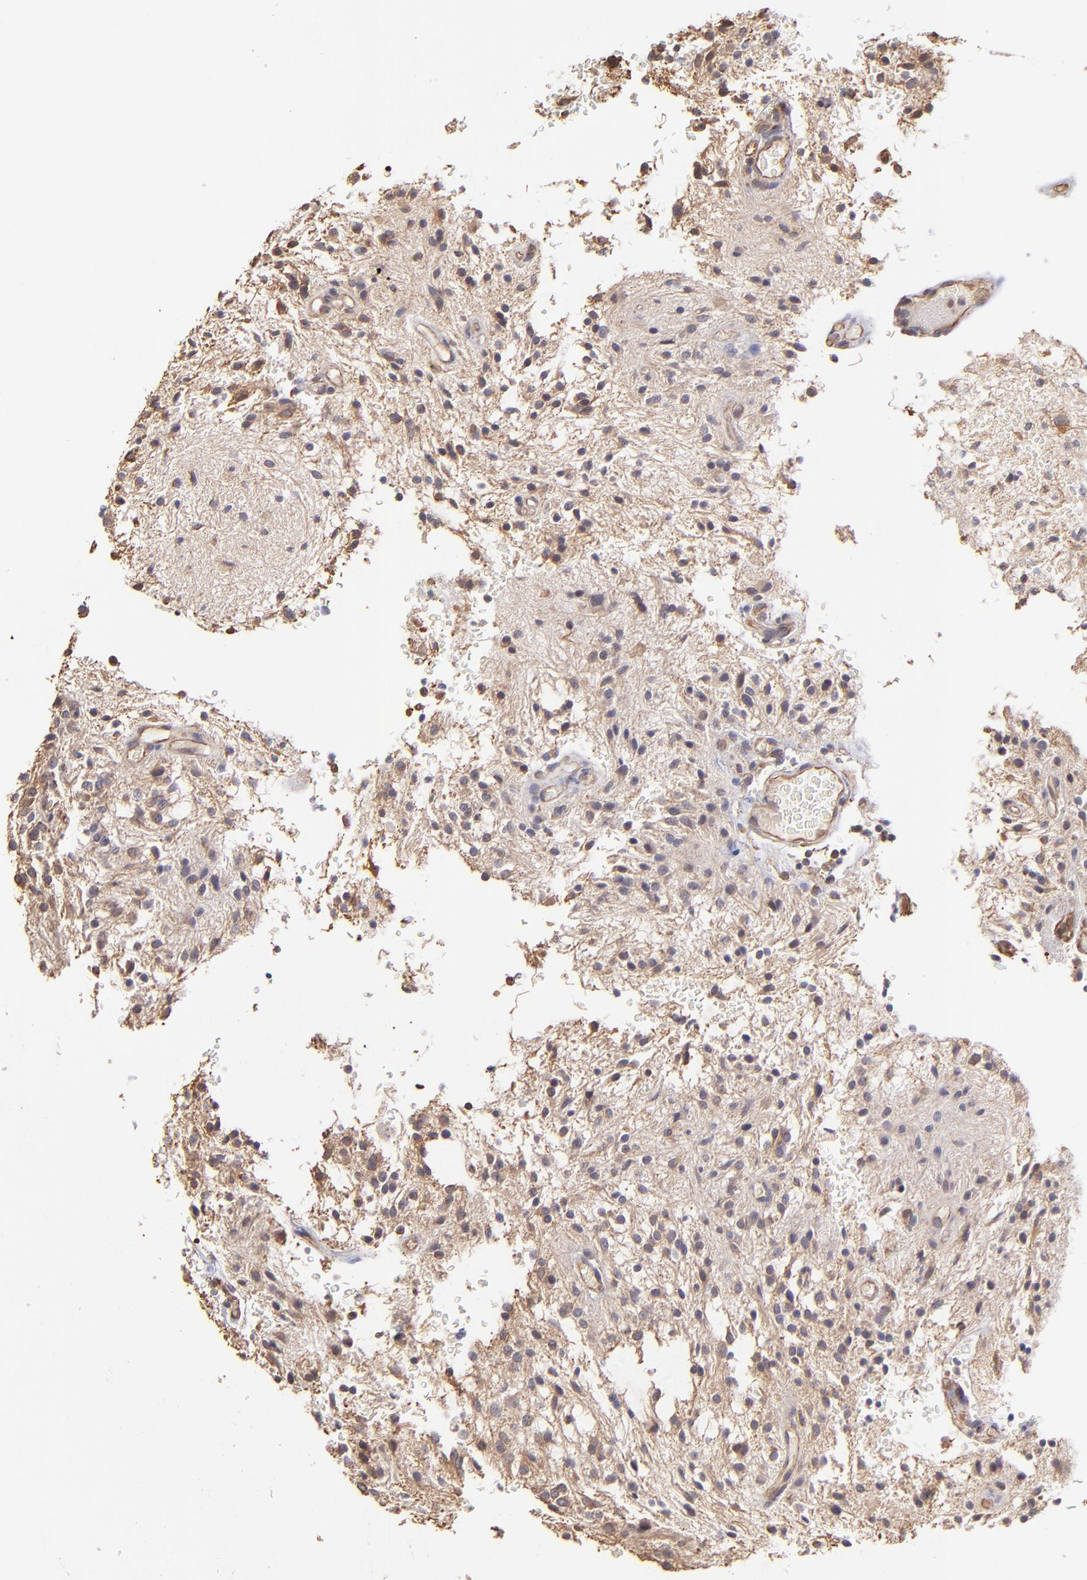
{"staining": {"intensity": "weak", "quantity": "<25%", "location": "cytoplasmic/membranous"}, "tissue": "glioma", "cell_type": "Tumor cells", "image_type": "cancer", "snomed": [{"axis": "morphology", "description": "Glioma, malignant, NOS"}, {"axis": "topography", "description": "Cerebellum"}], "caption": "The micrograph demonstrates no staining of tumor cells in malignant glioma.", "gene": "ABCC1", "patient": {"sex": "female", "age": 10}}